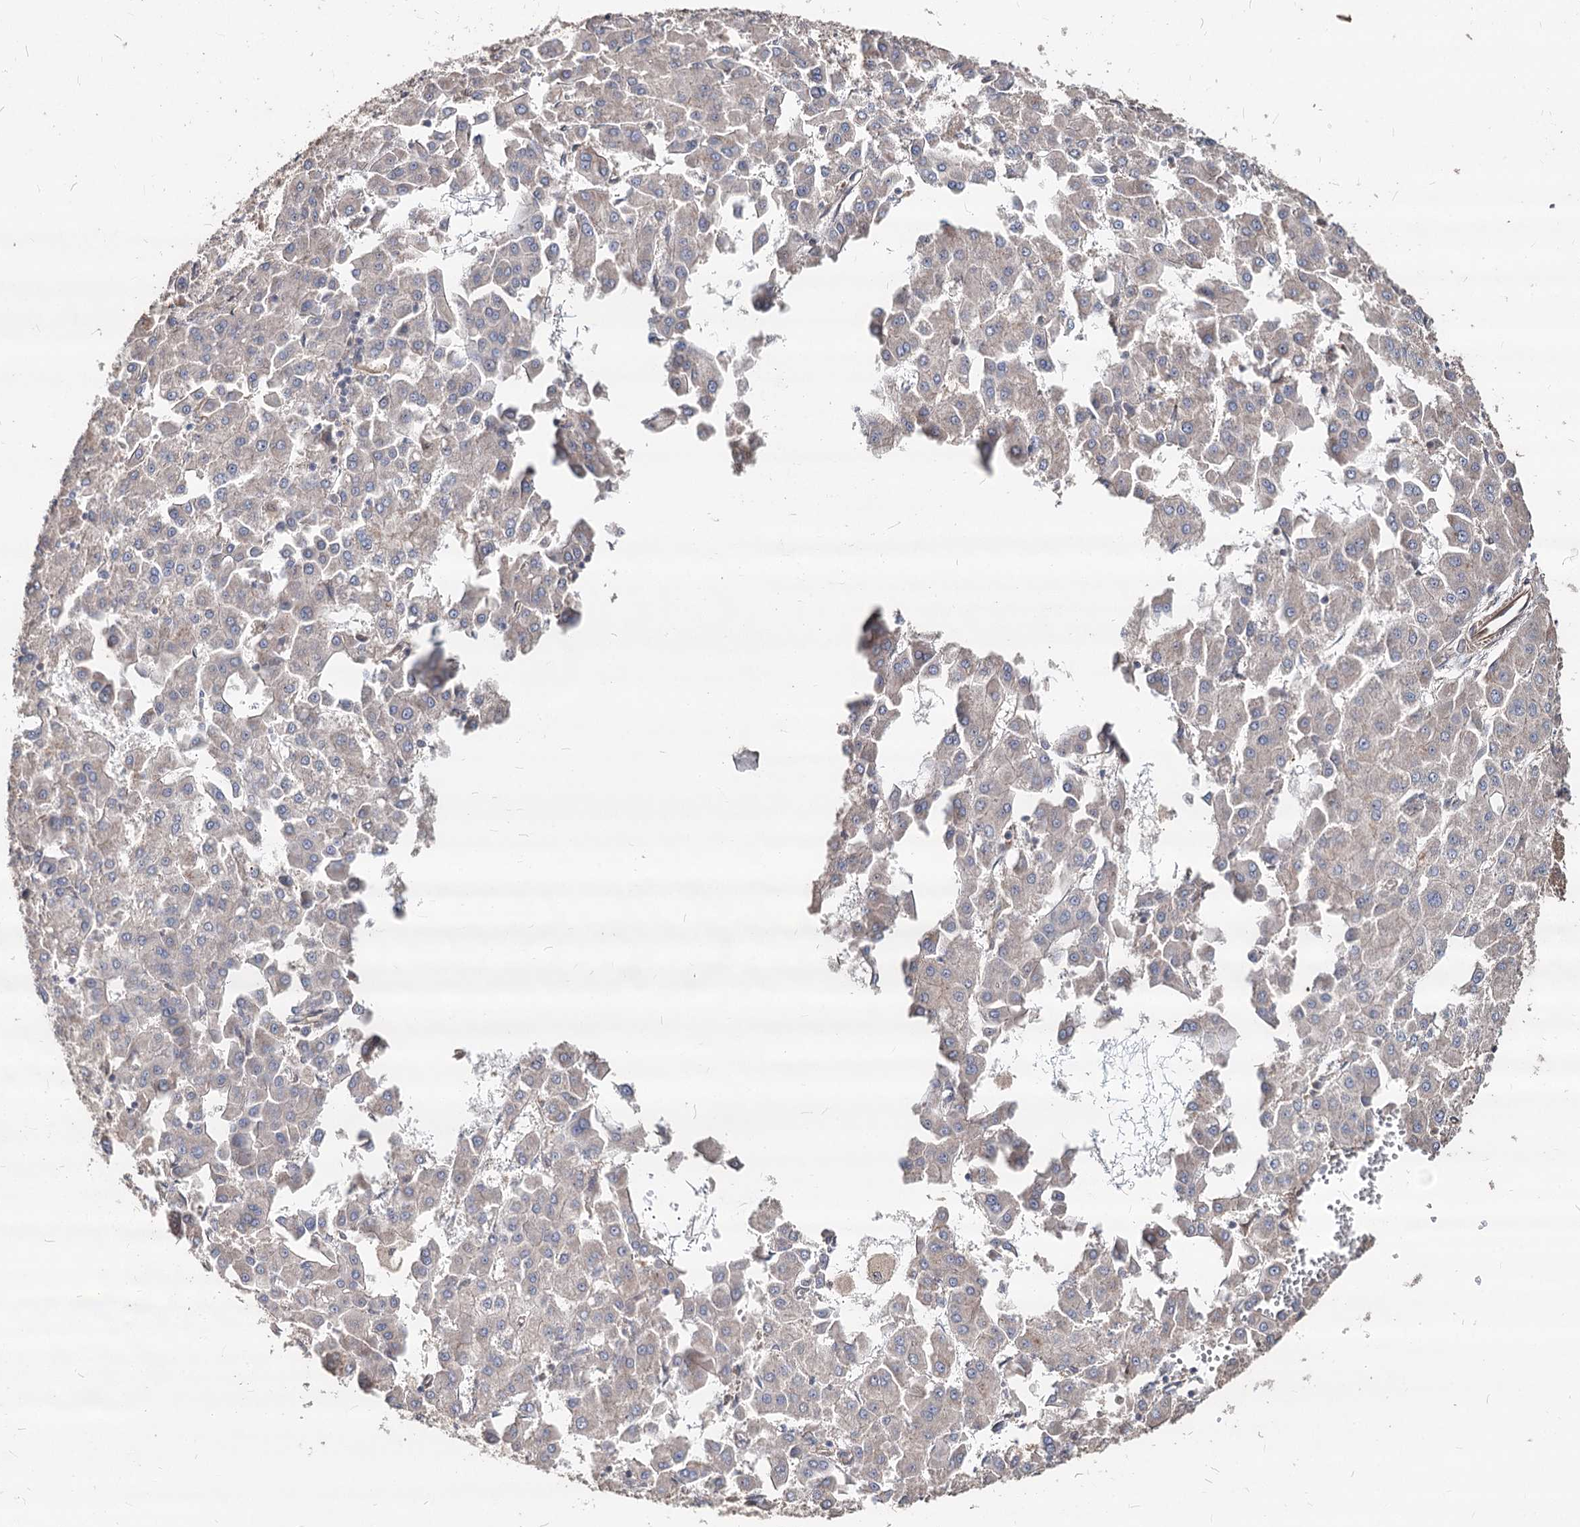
{"staining": {"intensity": "negative", "quantity": "none", "location": "none"}, "tissue": "liver cancer", "cell_type": "Tumor cells", "image_type": "cancer", "snomed": [{"axis": "morphology", "description": "Carcinoma, Hepatocellular, NOS"}, {"axis": "topography", "description": "Liver"}], "caption": "Immunohistochemical staining of hepatocellular carcinoma (liver) displays no significant positivity in tumor cells.", "gene": "SPART", "patient": {"sex": "male", "age": 47}}